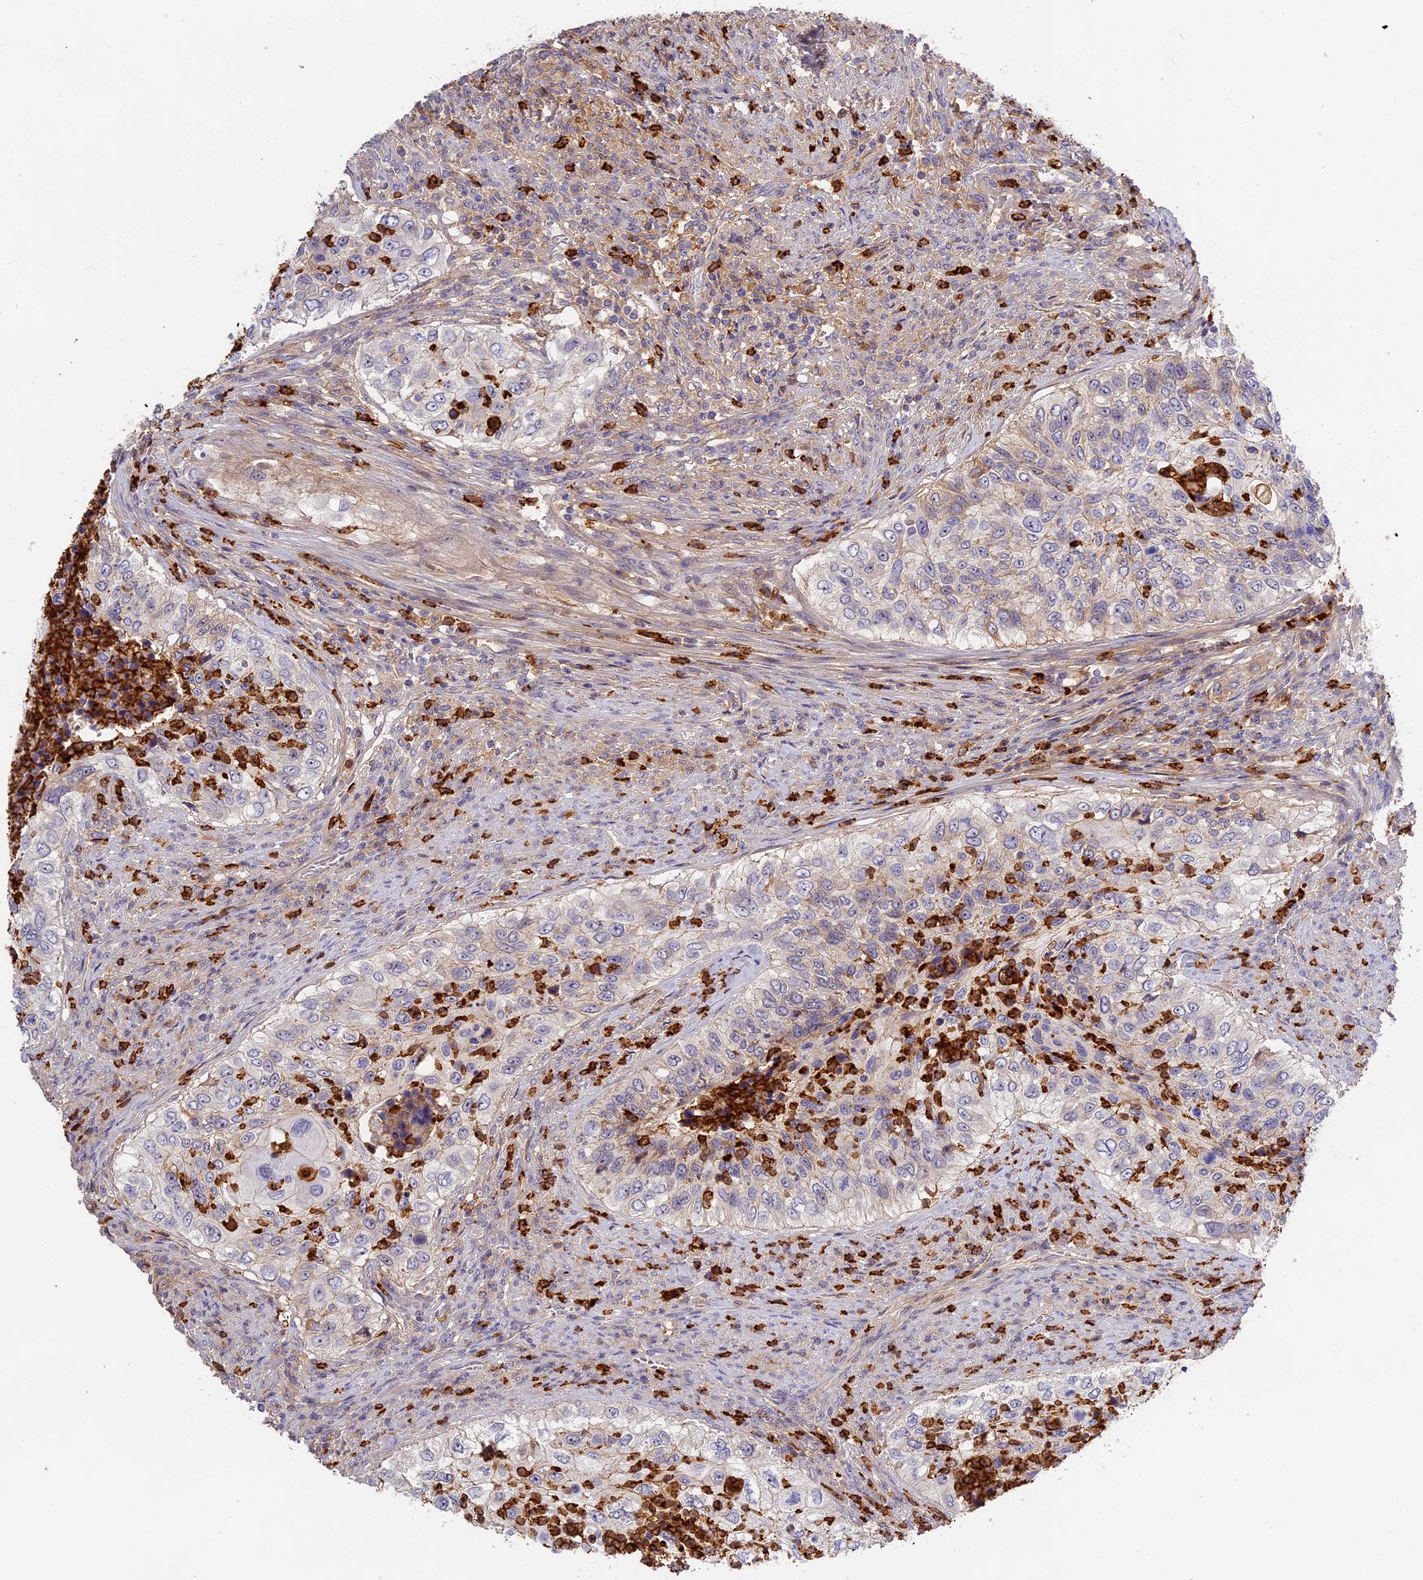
{"staining": {"intensity": "weak", "quantity": "<25%", "location": "cytoplasmic/membranous"}, "tissue": "urothelial cancer", "cell_type": "Tumor cells", "image_type": "cancer", "snomed": [{"axis": "morphology", "description": "Urothelial carcinoma, High grade"}, {"axis": "topography", "description": "Urinary bladder"}], "caption": "Tumor cells are negative for protein expression in human urothelial cancer.", "gene": "ADGRD1", "patient": {"sex": "female", "age": 60}}